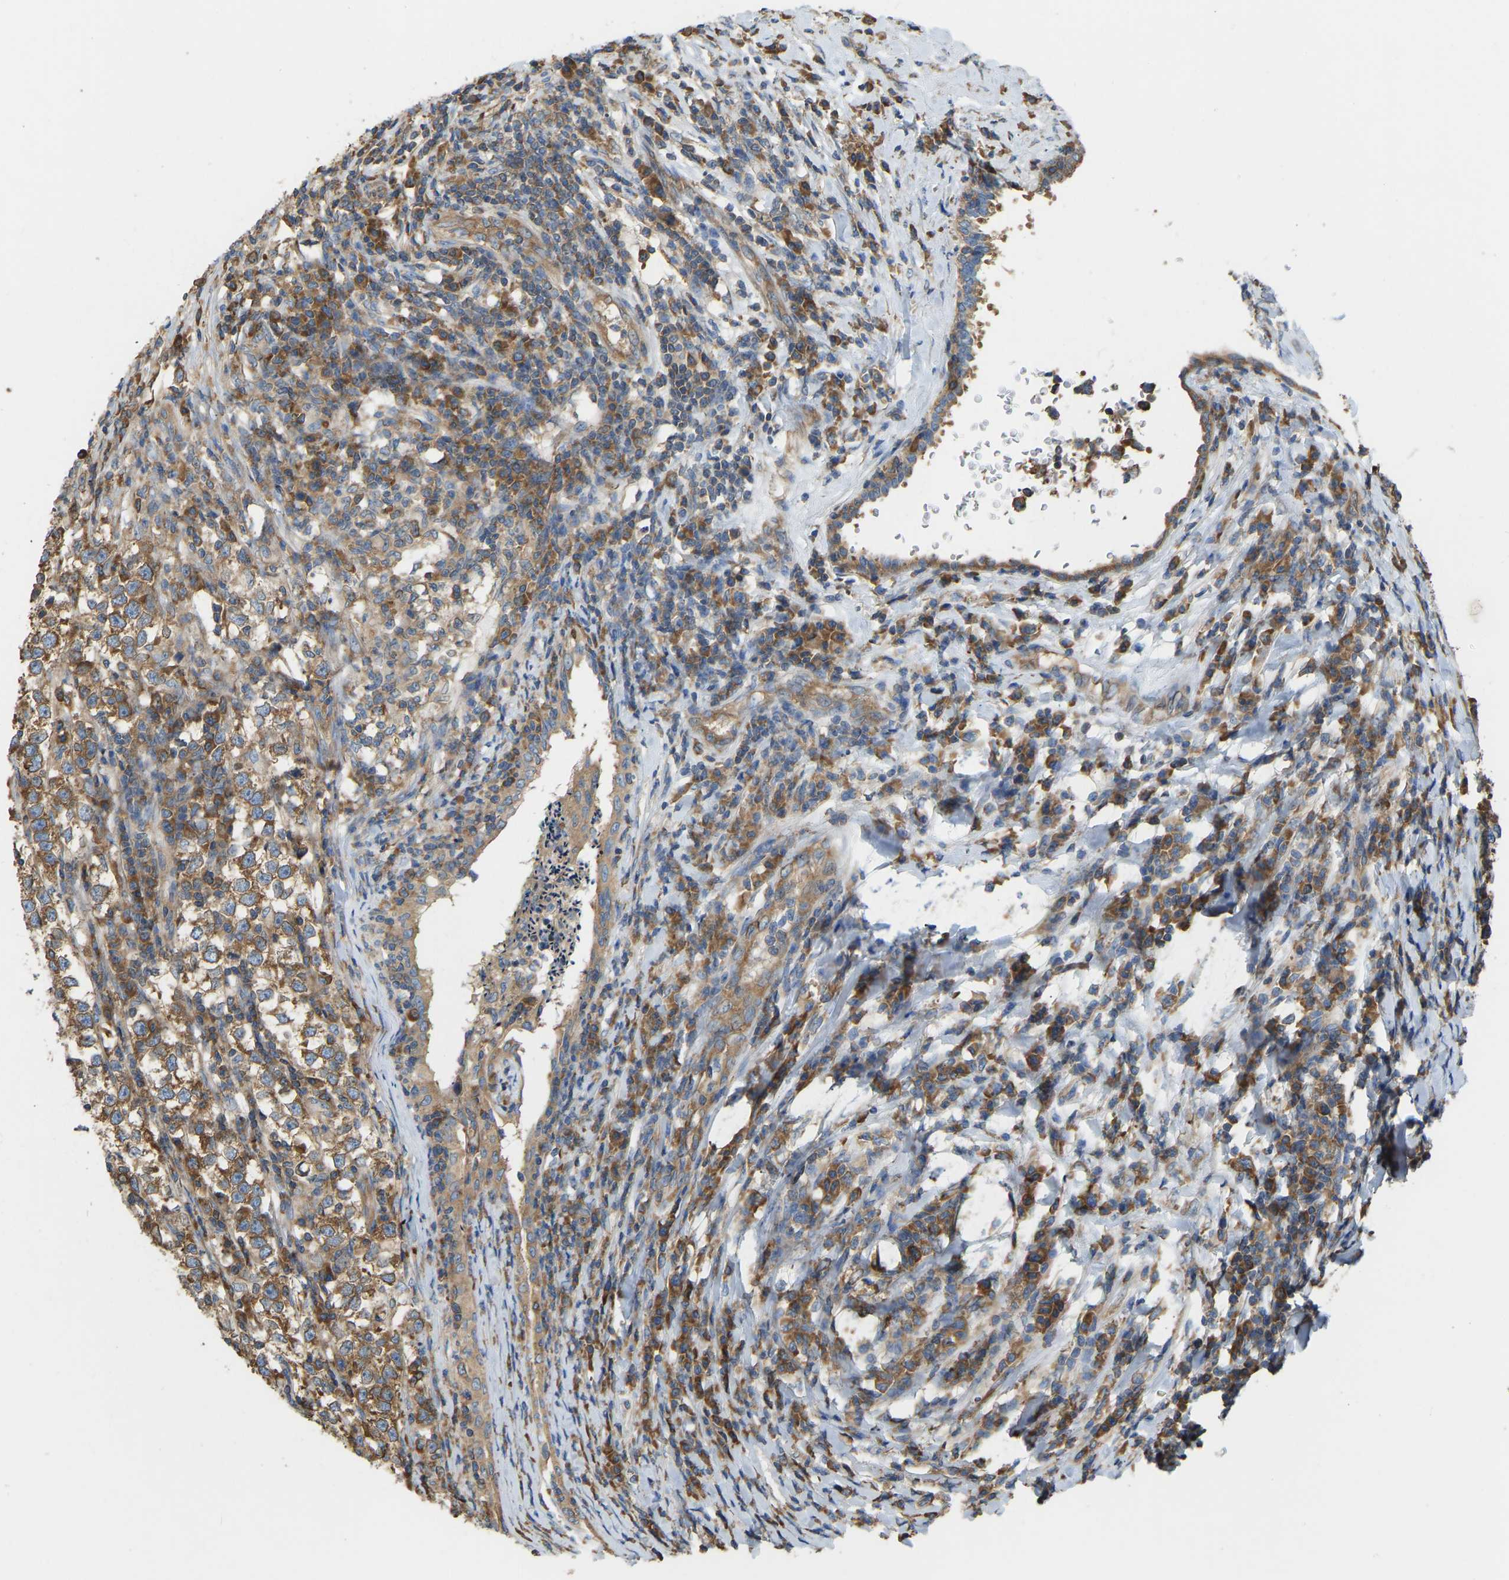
{"staining": {"intensity": "moderate", "quantity": ">75%", "location": "cytoplasmic/membranous"}, "tissue": "testis cancer", "cell_type": "Tumor cells", "image_type": "cancer", "snomed": [{"axis": "morphology", "description": "Normal tissue, NOS"}, {"axis": "morphology", "description": "Seminoma, NOS"}, {"axis": "topography", "description": "Testis"}], "caption": "Seminoma (testis) tissue exhibits moderate cytoplasmic/membranous staining in about >75% of tumor cells, visualized by immunohistochemistry.", "gene": "RPS6KB2", "patient": {"sex": "male", "age": 43}}